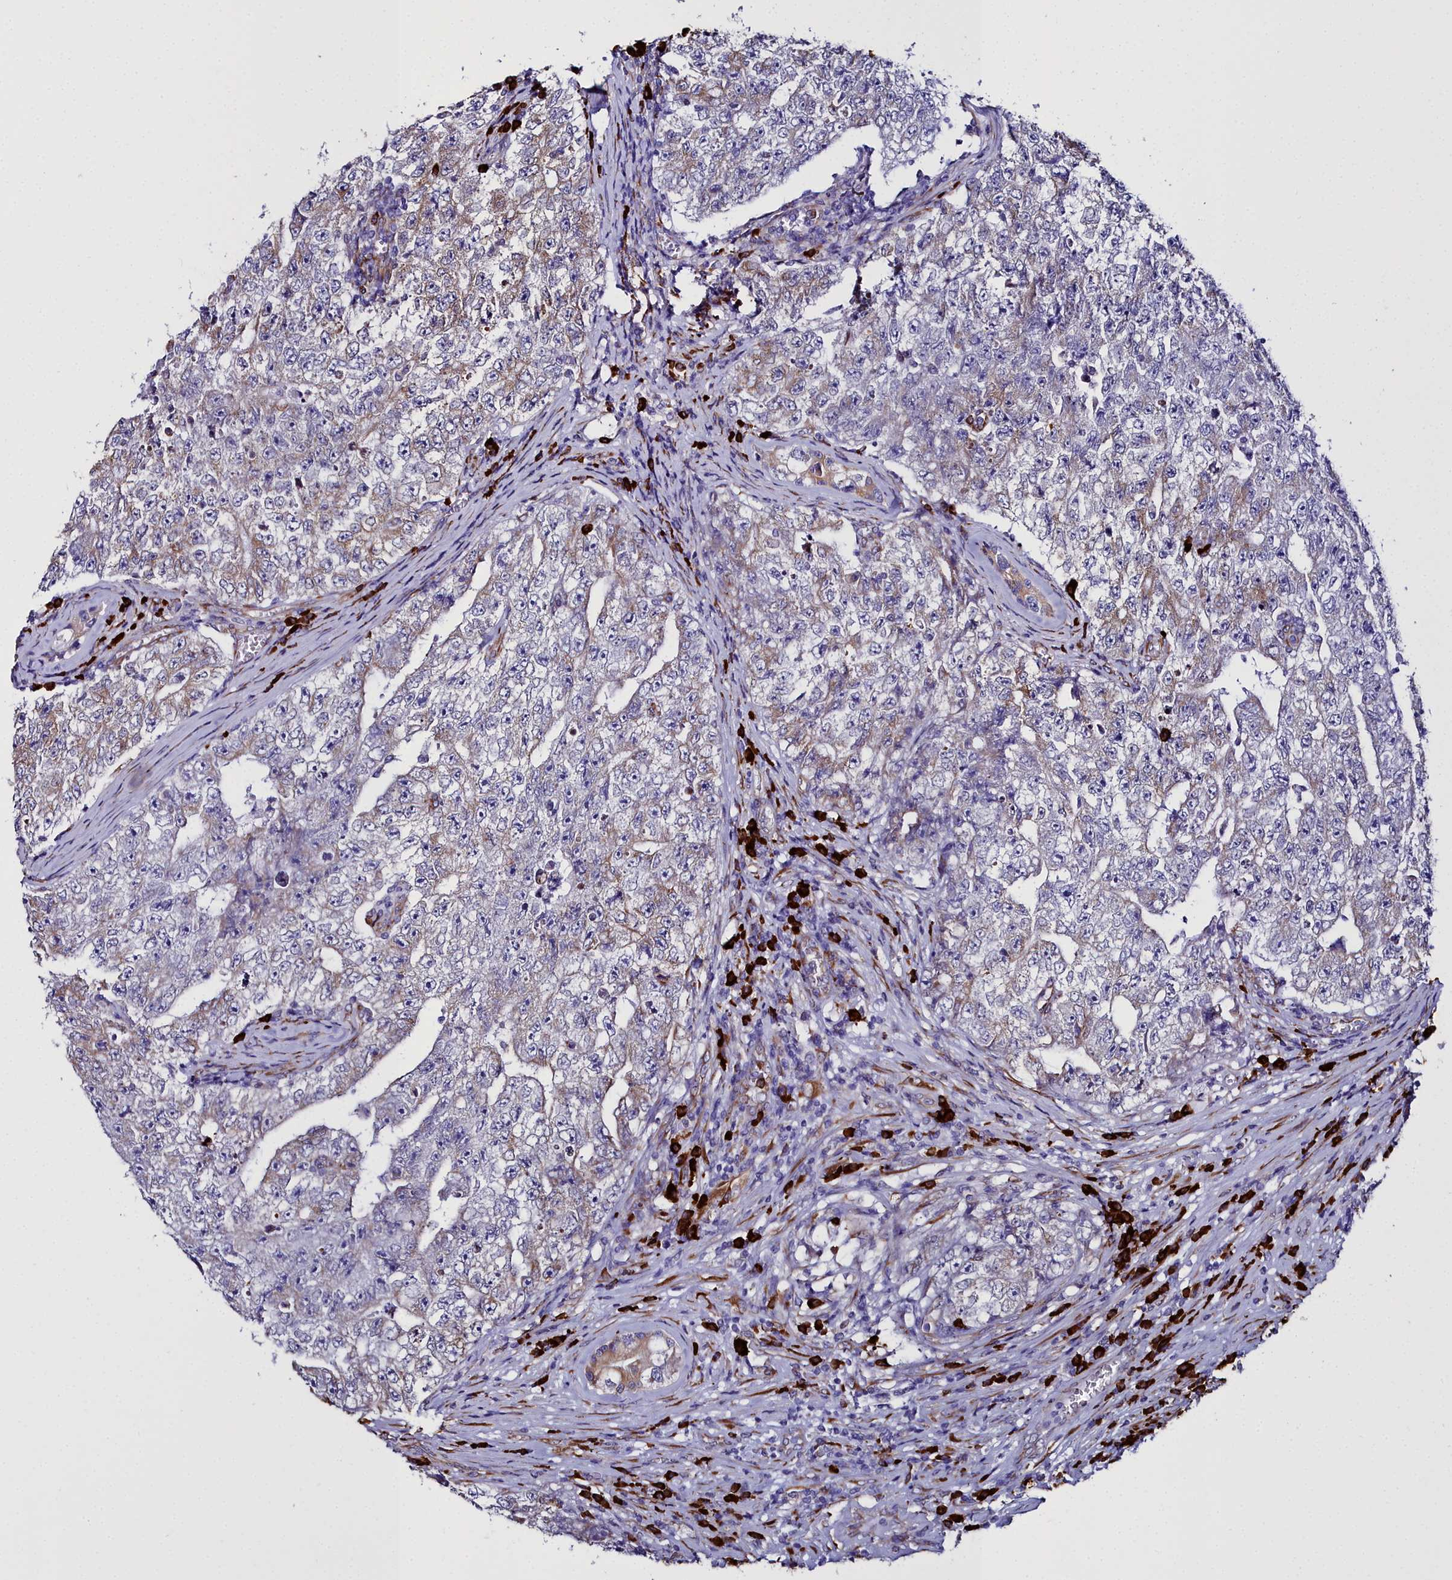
{"staining": {"intensity": "weak", "quantity": "25%-75%", "location": "cytoplasmic/membranous"}, "tissue": "testis cancer", "cell_type": "Tumor cells", "image_type": "cancer", "snomed": [{"axis": "morphology", "description": "Carcinoma, Embryonal, NOS"}, {"axis": "topography", "description": "Testis"}], "caption": "Weak cytoplasmic/membranous protein expression is present in about 25%-75% of tumor cells in testis embryonal carcinoma.", "gene": "TXNDC5", "patient": {"sex": "male", "age": 17}}